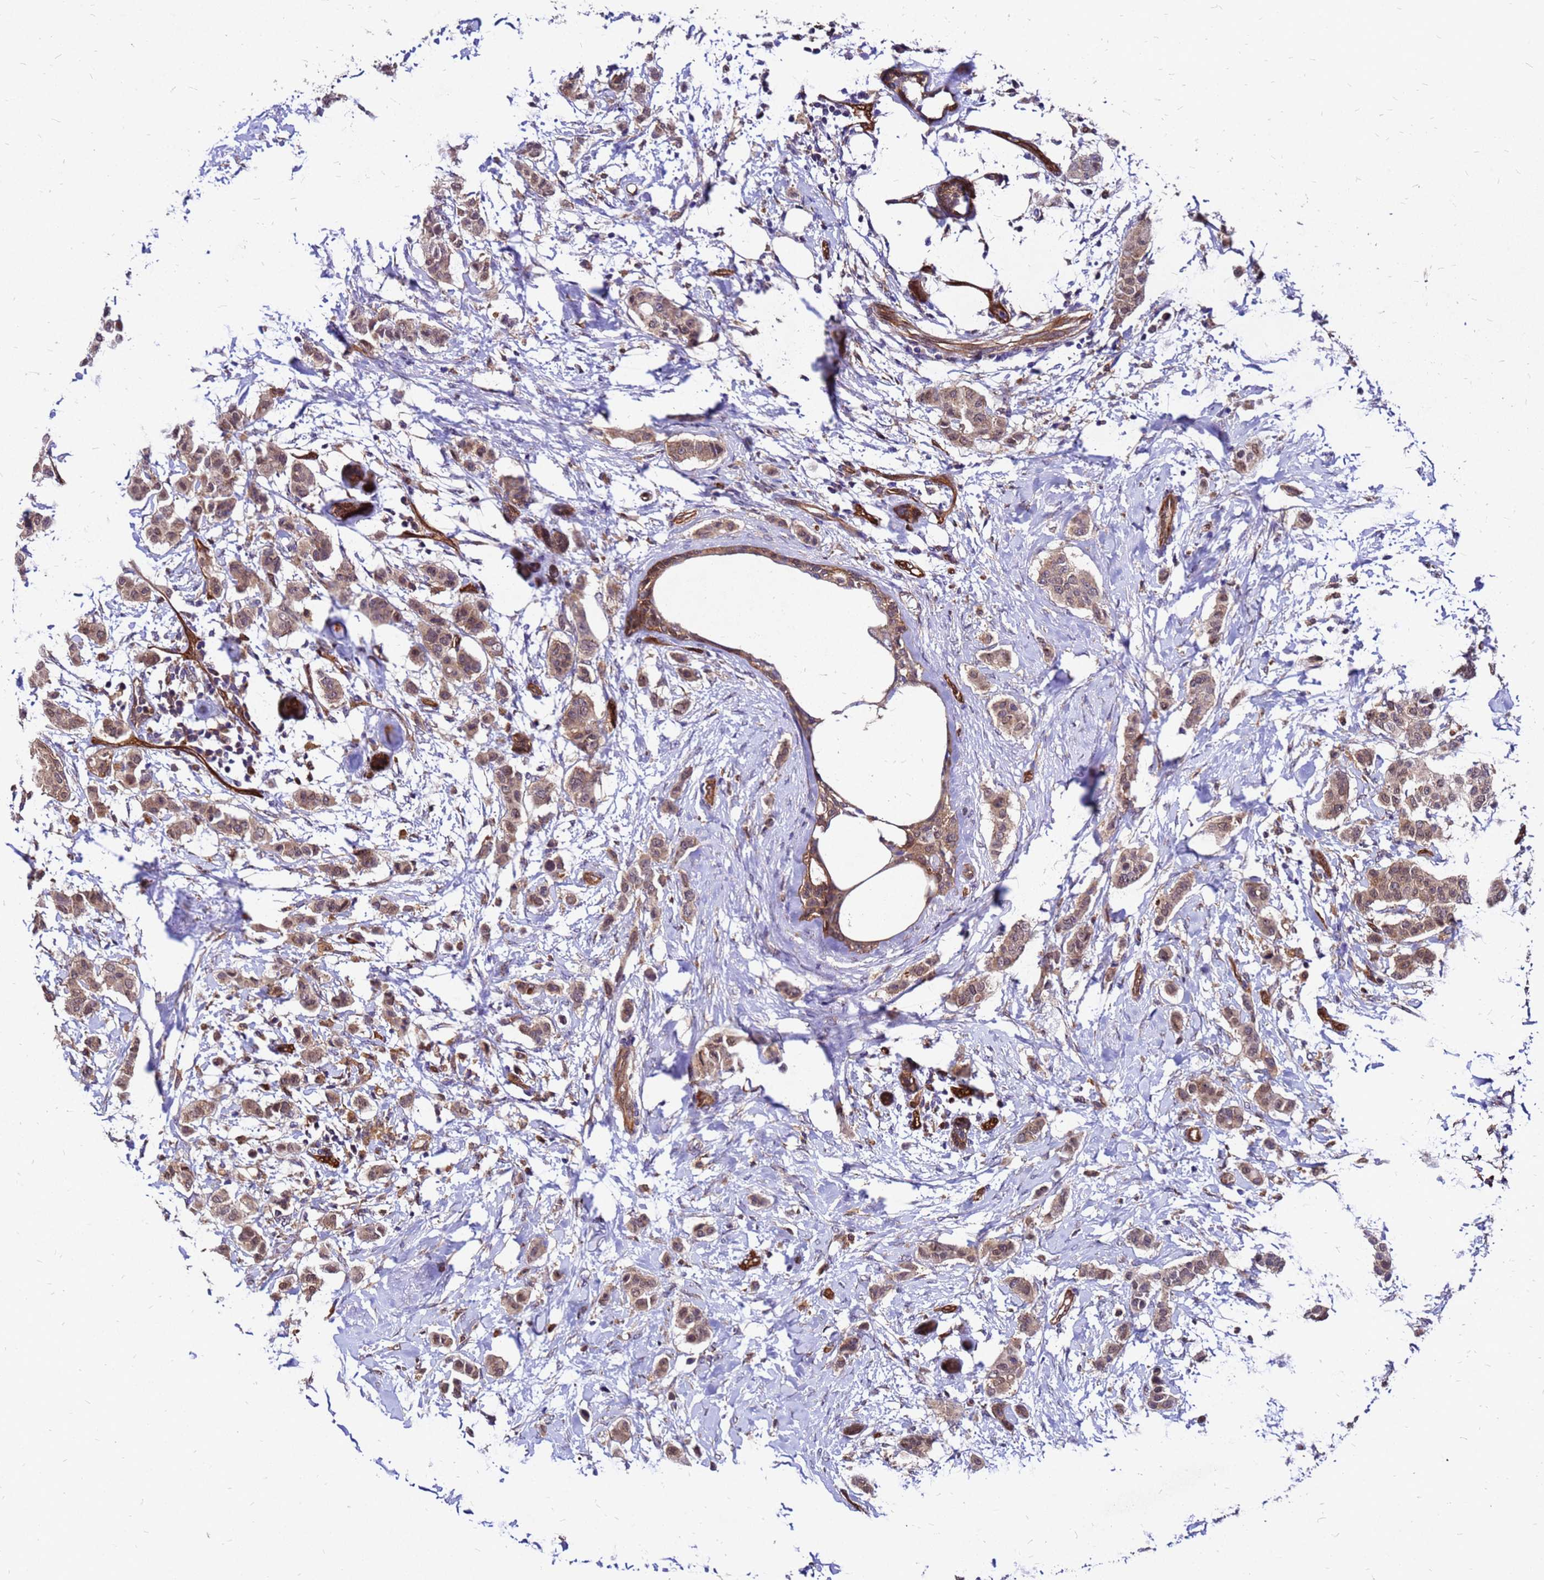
{"staining": {"intensity": "moderate", "quantity": ">75%", "location": "cytoplasmic/membranous"}, "tissue": "breast cancer", "cell_type": "Tumor cells", "image_type": "cancer", "snomed": [{"axis": "morphology", "description": "Duct carcinoma"}, {"axis": "topography", "description": "Breast"}], "caption": "Intraductal carcinoma (breast) stained with a protein marker demonstrates moderate staining in tumor cells.", "gene": "DUSP23", "patient": {"sex": "female", "age": 40}}